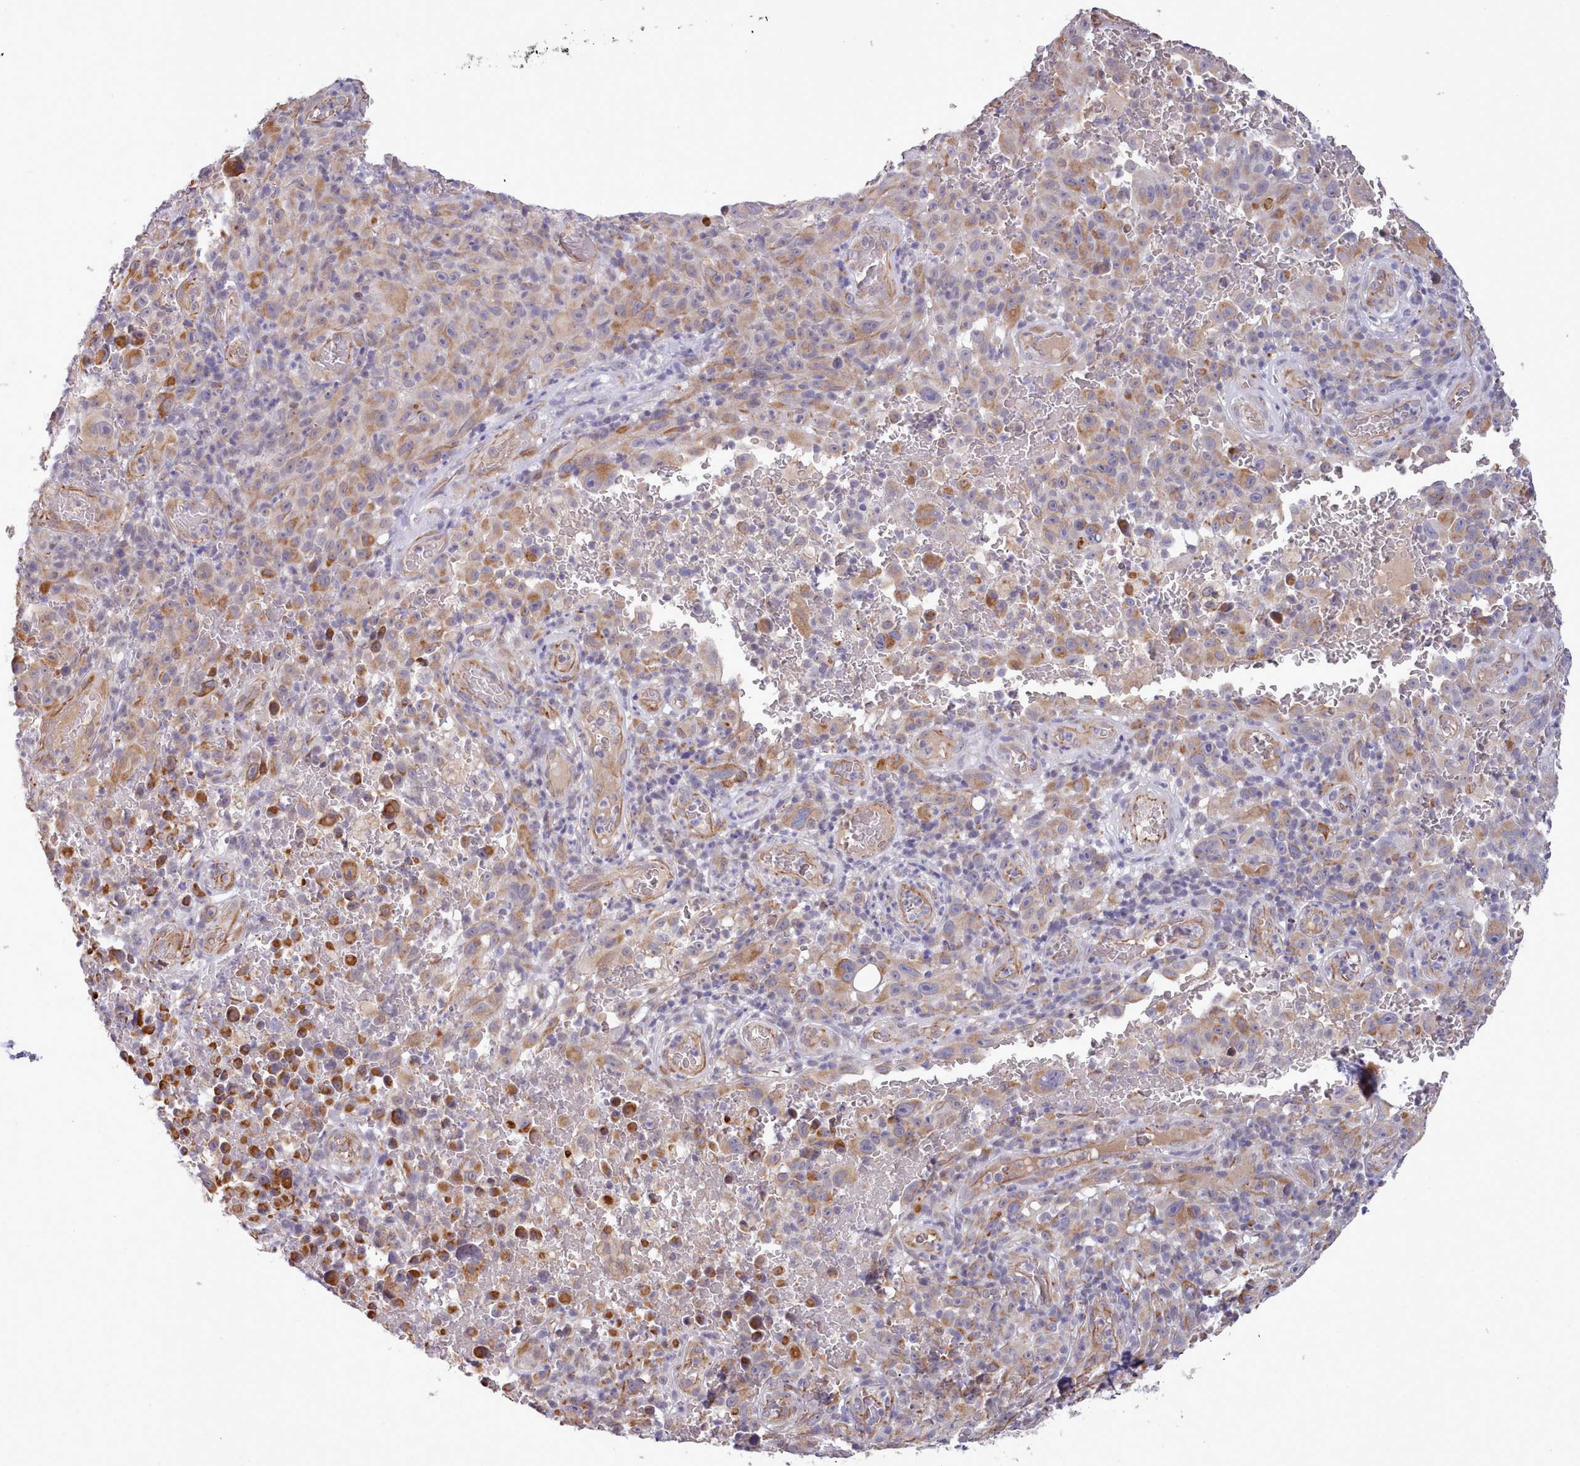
{"staining": {"intensity": "moderate", "quantity": ">75%", "location": "cytoplasmic/membranous"}, "tissue": "melanoma", "cell_type": "Tumor cells", "image_type": "cancer", "snomed": [{"axis": "morphology", "description": "Malignant melanoma, NOS"}, {"axis": "topography", "description": "Skin"}], "caption": "High-power microscopy captured an immunohistochemistry (IHC) photomicrograph of malignant melanoma, revealing moderate cytoplasmic/membranous expression in about >75% of tumor cells. The protein is stained brown, and the nuclei are stained in blue (DAB IHC with brightfield microscopy, high magnification).", "gene": "ZC3H13", "patient": {"sex": "female", "age": 82}}